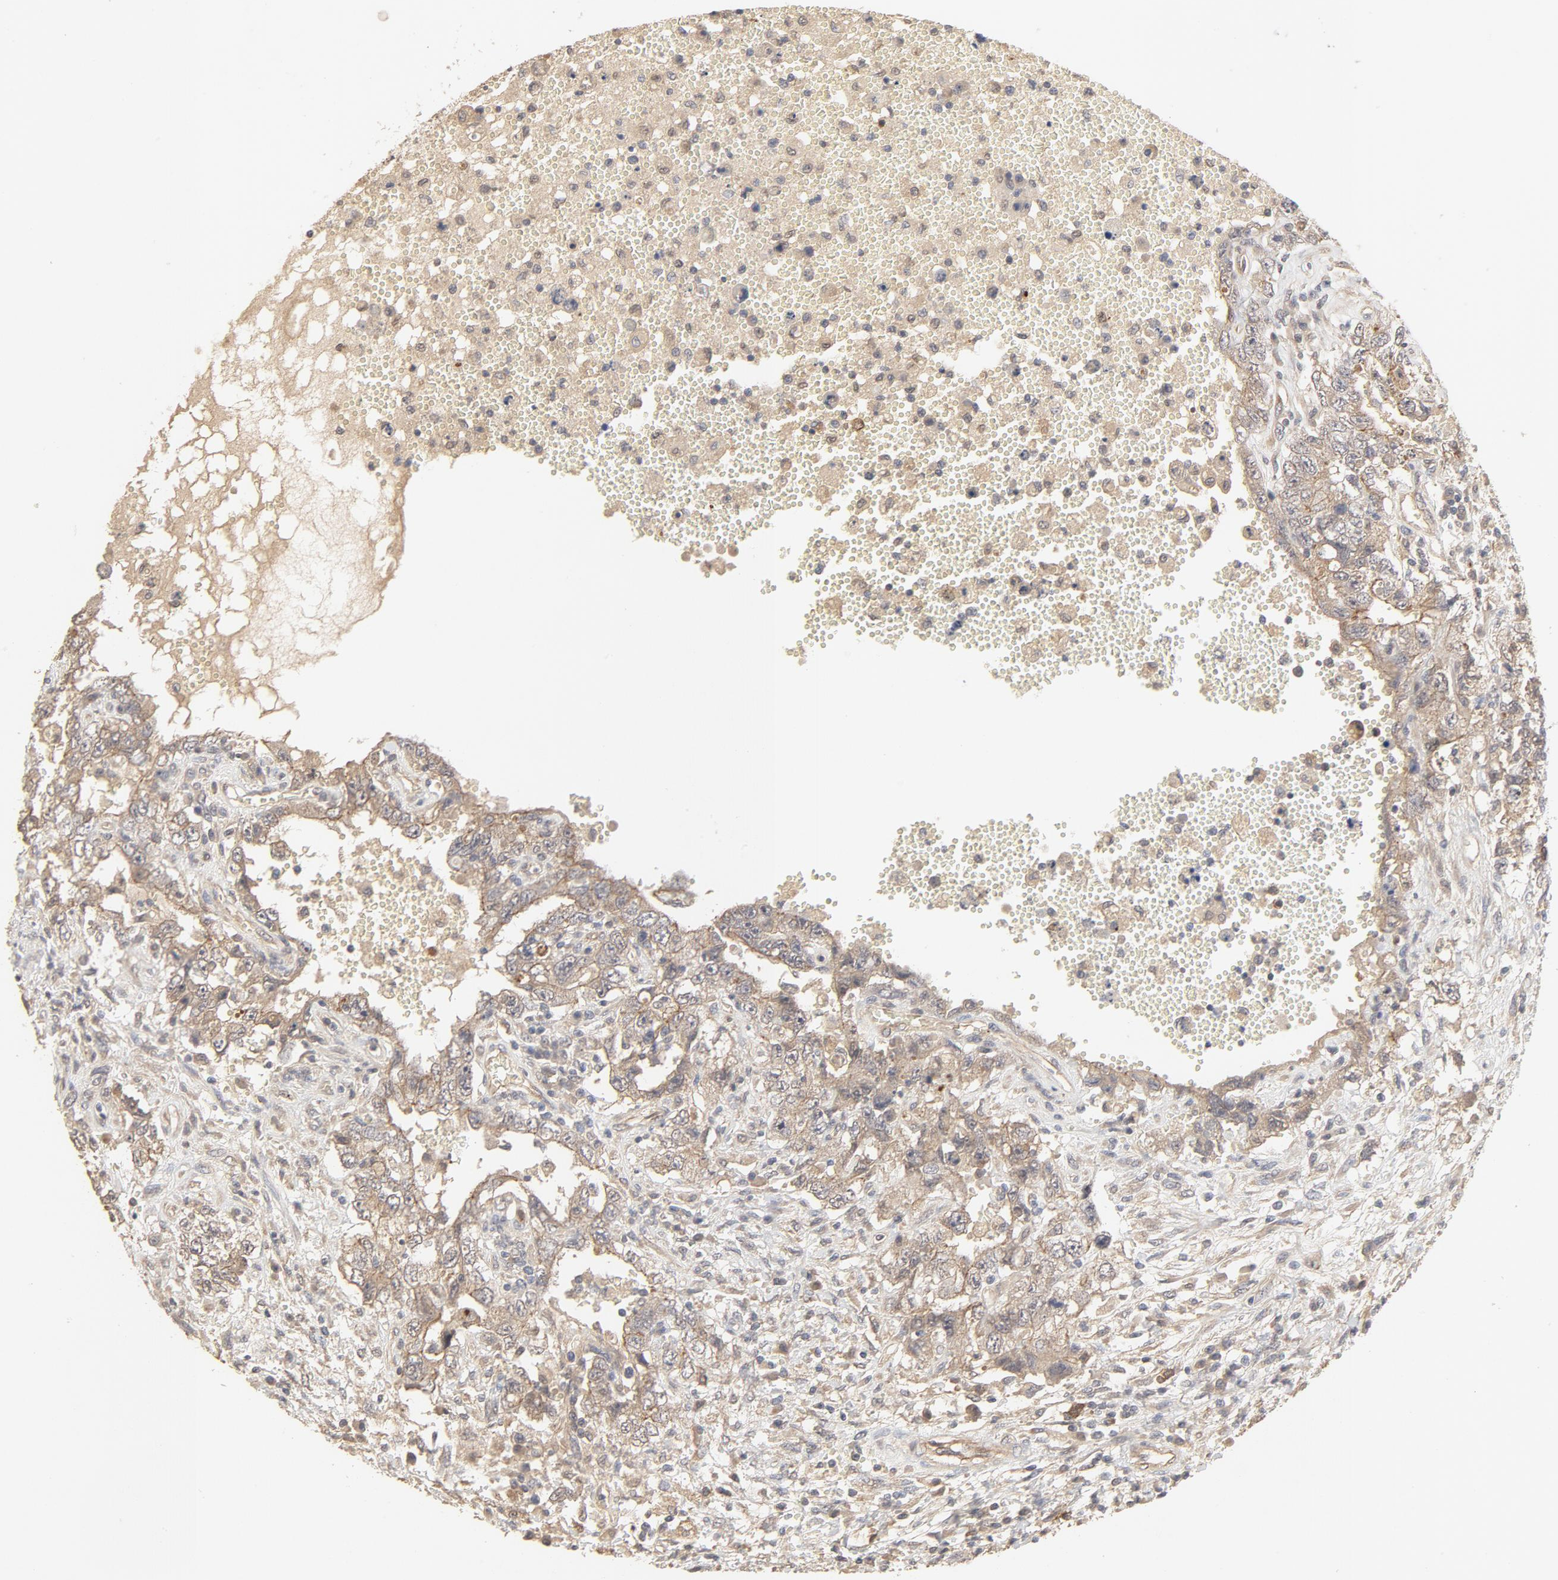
{"staining": {"intensity": "moderate", "quantity": ">75%", "location": "cytoplasmic/membranous"}, "tissue": "testis cancer", "cell_type": "Tumor cells", "image_type": "cancer", "snomed": [{"axis": "morphology", "description": "Carcinoma, Embryonal, NOS"}, {"axis": "topography", "description": "Testis"}], "caption": "The immunohistochemical stain labels moderate cytoplasmic/membranous expression in tumor cells of testis cancer tissue.", "gene": "IL3RA", "patient": {"sex": "male", "age": 26}}